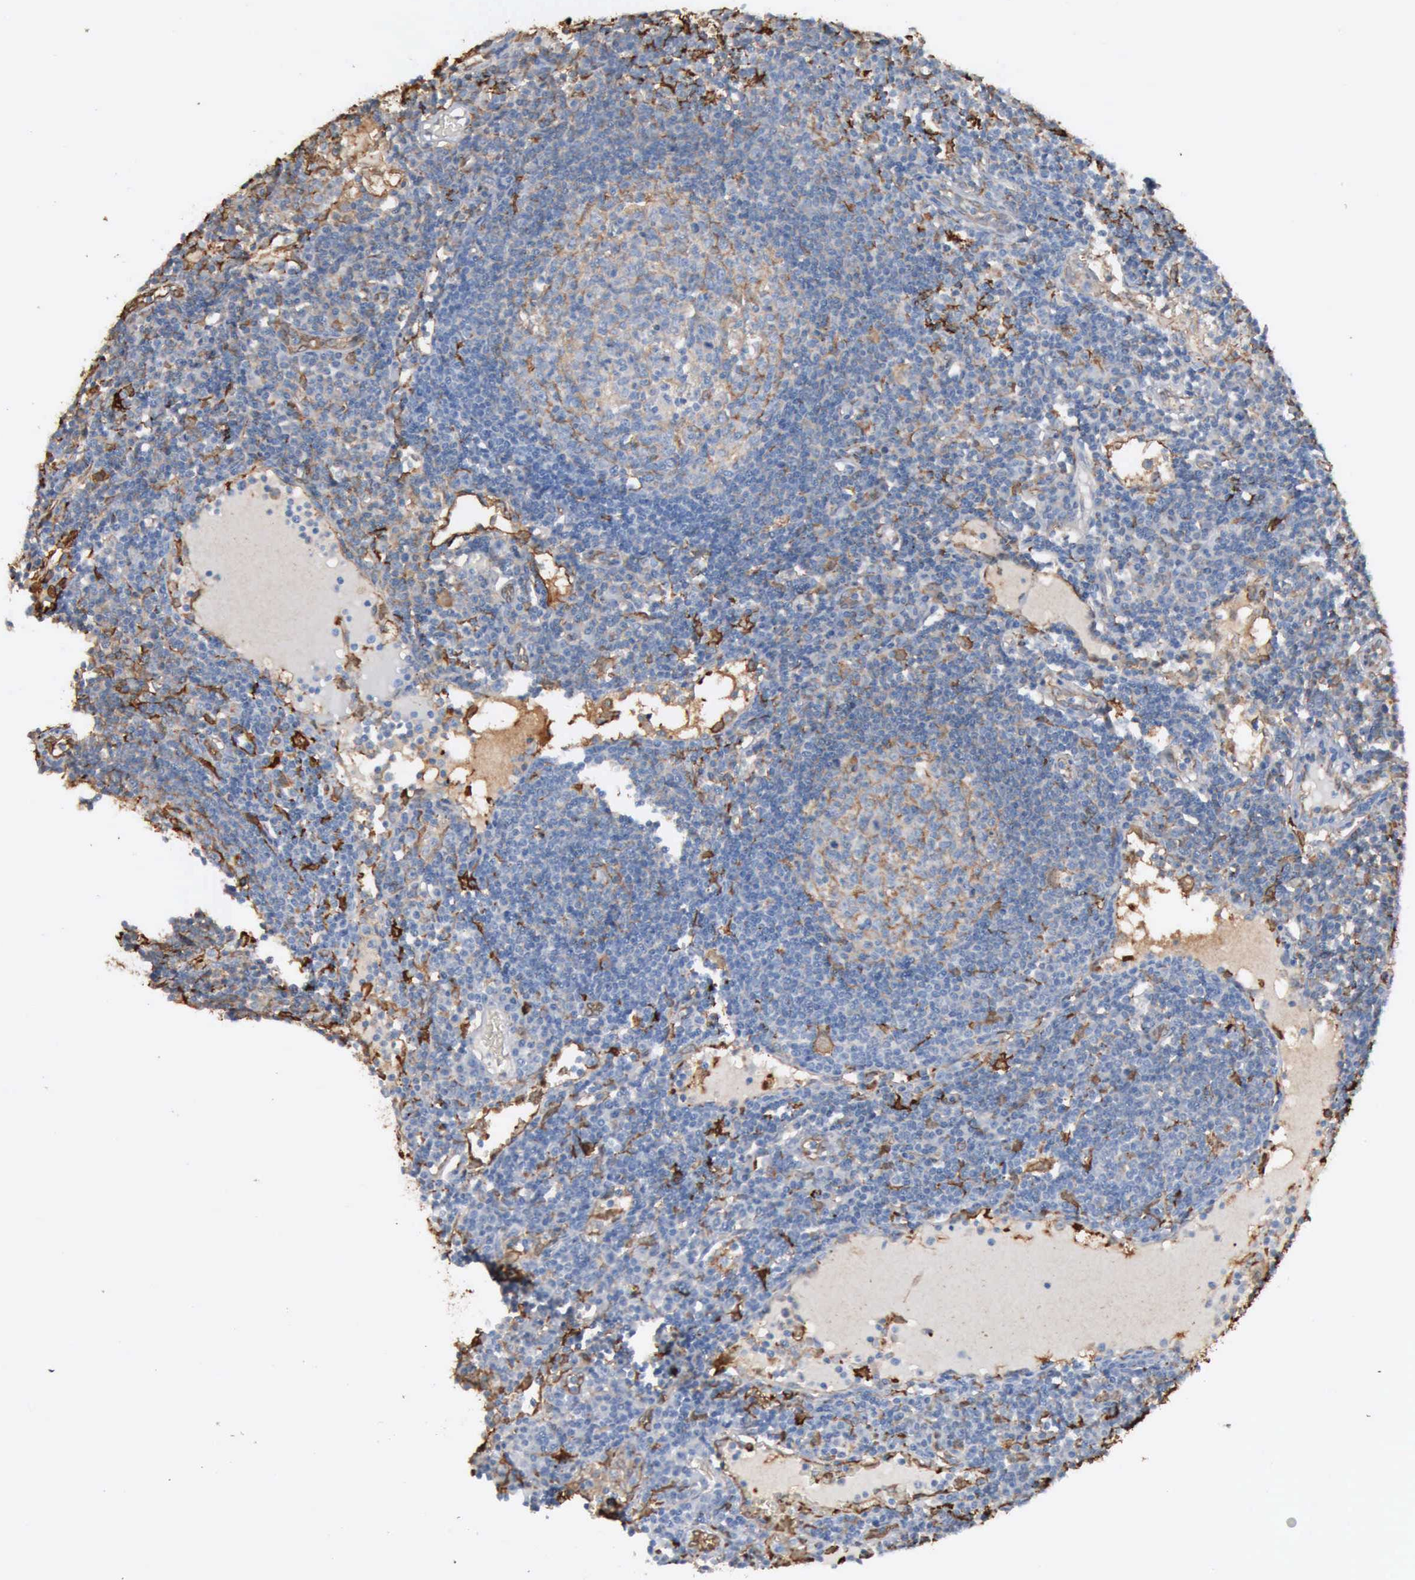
{"staining": {"intensity": "weak", "quantity": ">75%", "location": "cytoplasmic/membranous"}, "tissue": "lymph node", "cell_type": "Germinal center cells", "image_type": "normal", "snomed": [{"axis": "morphology", "description": "Normal tissue, NOS"}, {"axis": "topography", "description": "Lymph node"}], "caption": "Brown immunohistochemical staining in normal human lymph node exhibits weak cytoplasmic/membranous staining in approximately >75% of germinal center cells. (DAB (3,3'-diaminobenzidine) IHC, brown staining for protein, blue staining for nuclei).", "gene": "FSCN1", "patient": {"sex": "female", "age": 55}}